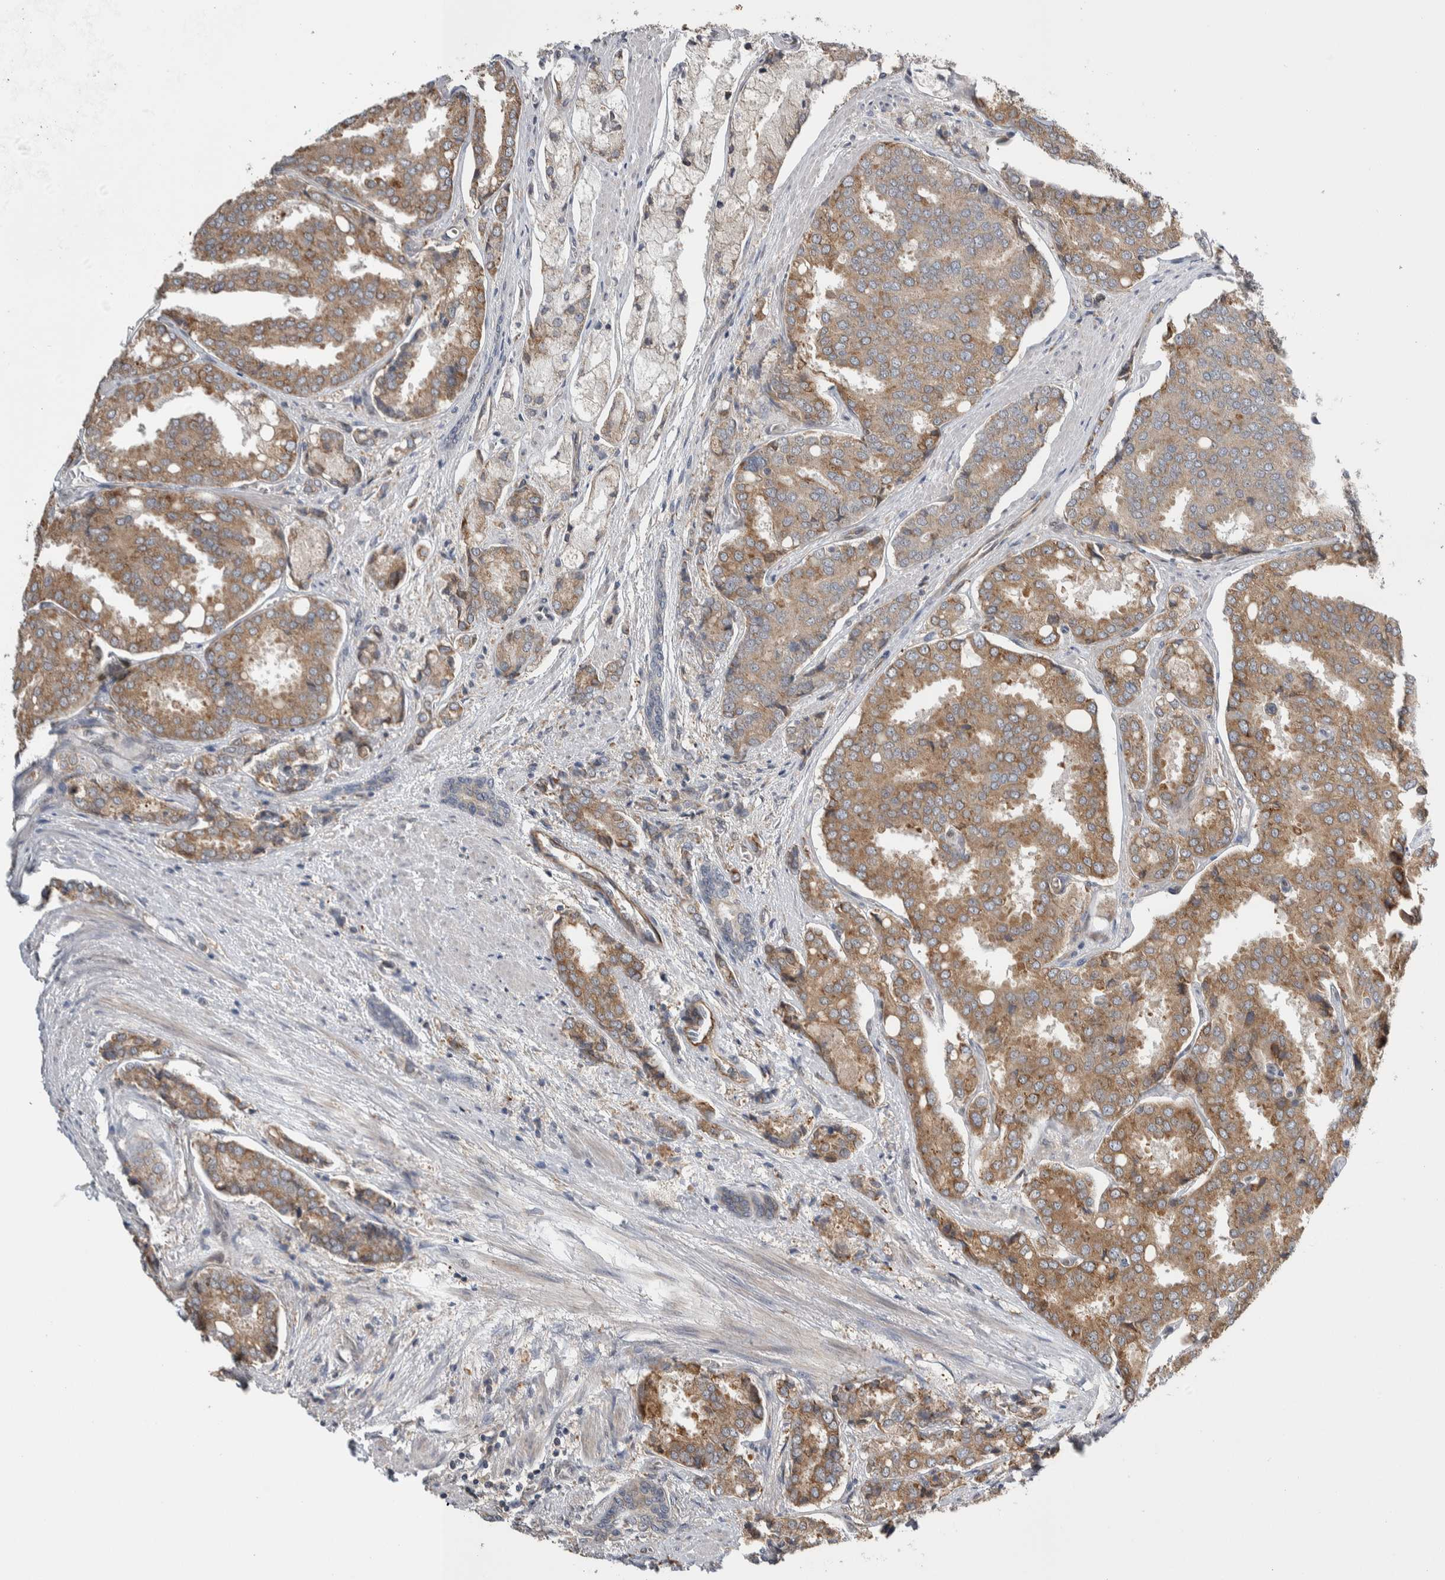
{"staining": {"intensity": "moderate", "quantity": ">75%", "location": "cytoplasmic/membranous"}, "tissue": "prostate cancer", "cell_type": "Tumor cells", "image_type": "cancer", "snomed": [{"axis": "morphology", "description": "Adenocarcinoma, High grade"}, {"axis": "topography", "description": "Prostate"}], "caption": "Protein expression analysis of human prostate cancer (adenocarcinoma (high-grade)) reveals moderate cytoplasmic/membranous positivity in approximately >75% of tumor cells.", "gene": "PRDM4", "patient": {"sex": "male", "age": 50}}